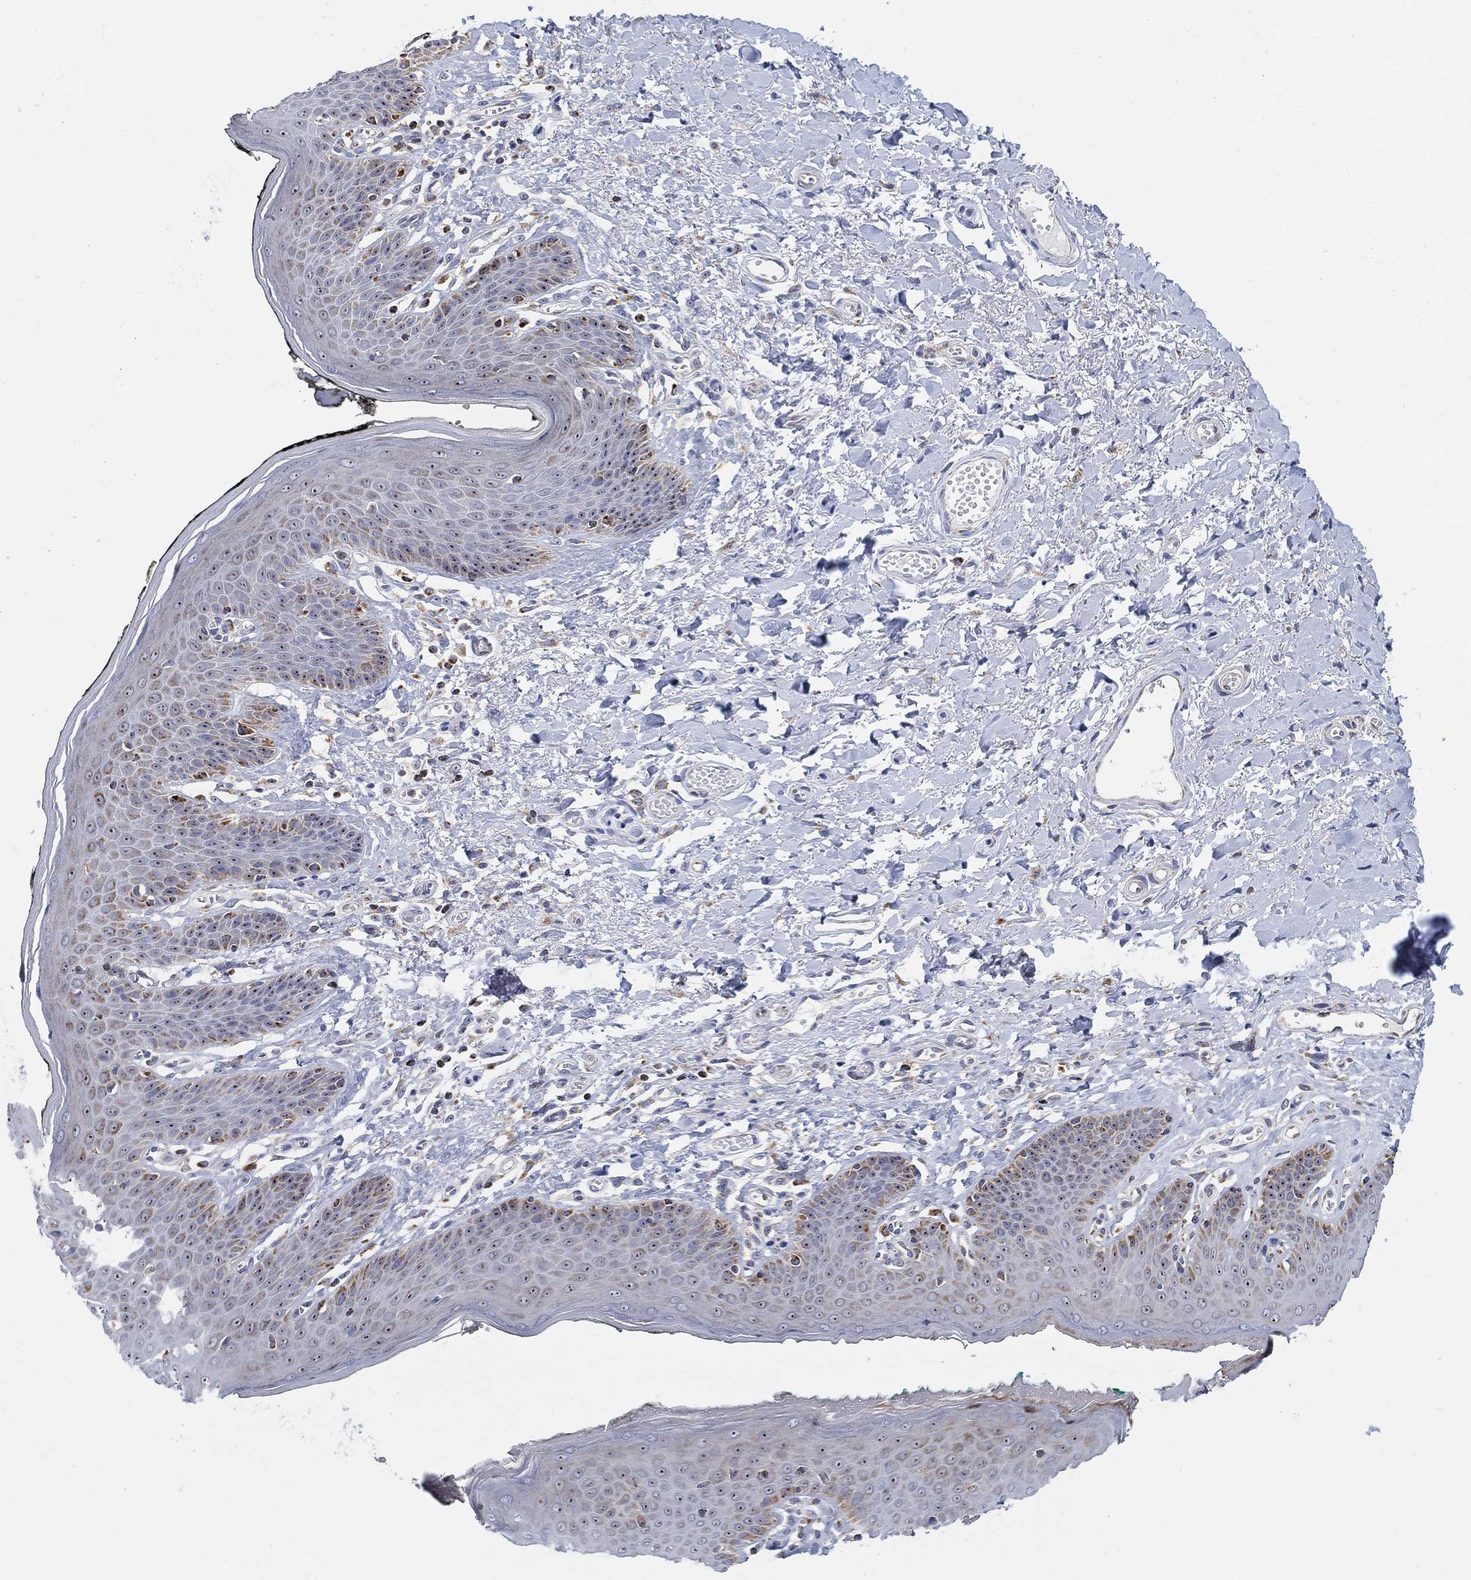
{"staining": {"intensity": "negative", "quantity": "none", "location": "none"}, "tissue": "vagina", "cell_type": "Squamous epithelial cells", "image_type": "normal", "snomed": [{"axis": "morphology", "description": "Normal tissue, NOS"}, {"axis": "topography", "description": "Vagina"}], "caption": "This is an immunohistochemistry photomicrograph of unremarkable human vagina. There is no expression in squamous epithelial cells.", "gene": "GCAT", "patient": {"sex": "female", "age": 66}}